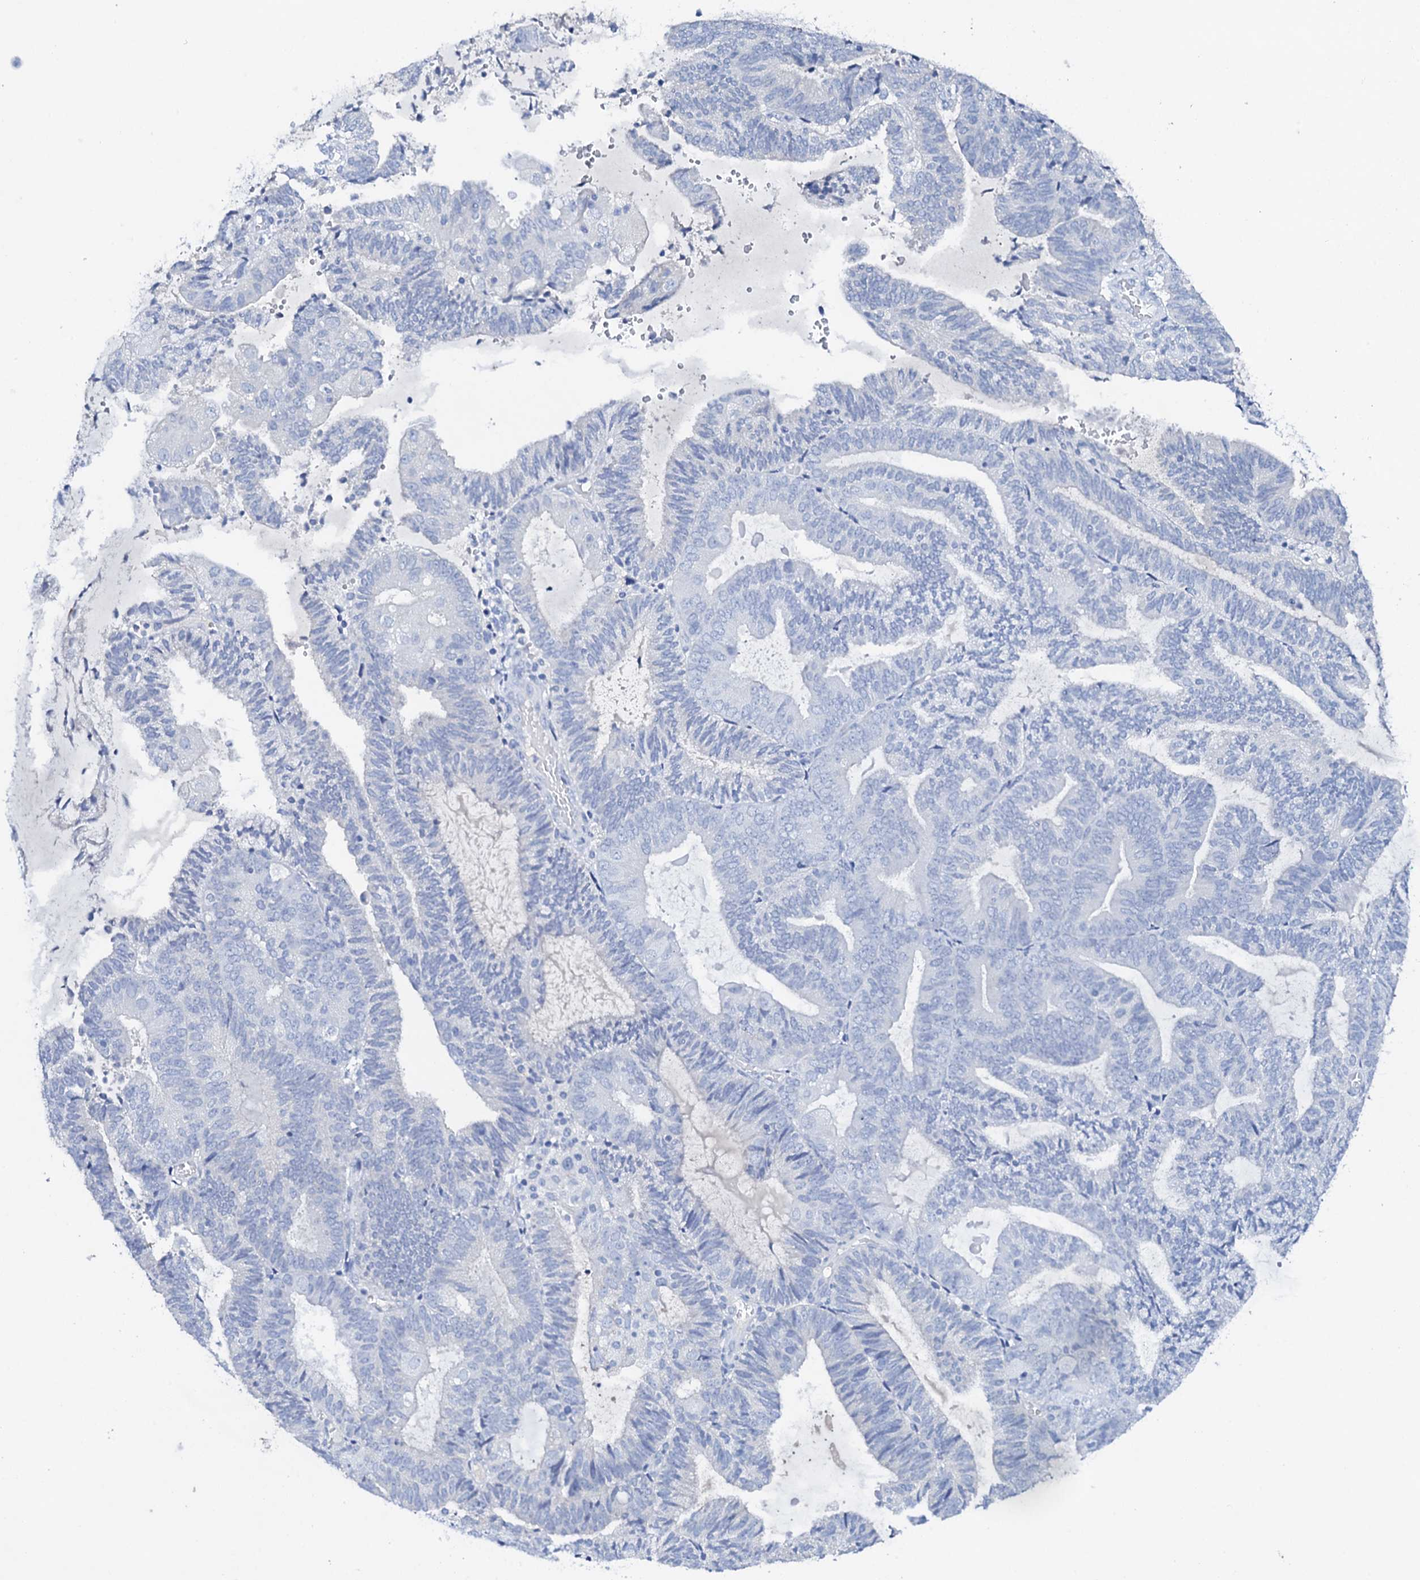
{"staining": {"intensity": "negative", "quantity": "none", "location": "none"}, "tissue": "endometrial cancer", "cell_type": "Tumor cells", "image_type": "cancer", "snomed": [{"axis": "morphology", "description": "Adenocarcinoma, NOS"}, {"axis": "topography", "description": "Endometrium"}], "caption": "There is no significant expression in tumor cells of endometrial adenocarcinoma. The staining was performed using DAB to visualize the protein expression in brown, while the nuclei were stained in blue with hematoxylin (Magnification: 20x).", "gene": "FBXL16", "patient": {"sex": "female", "age": 81}}